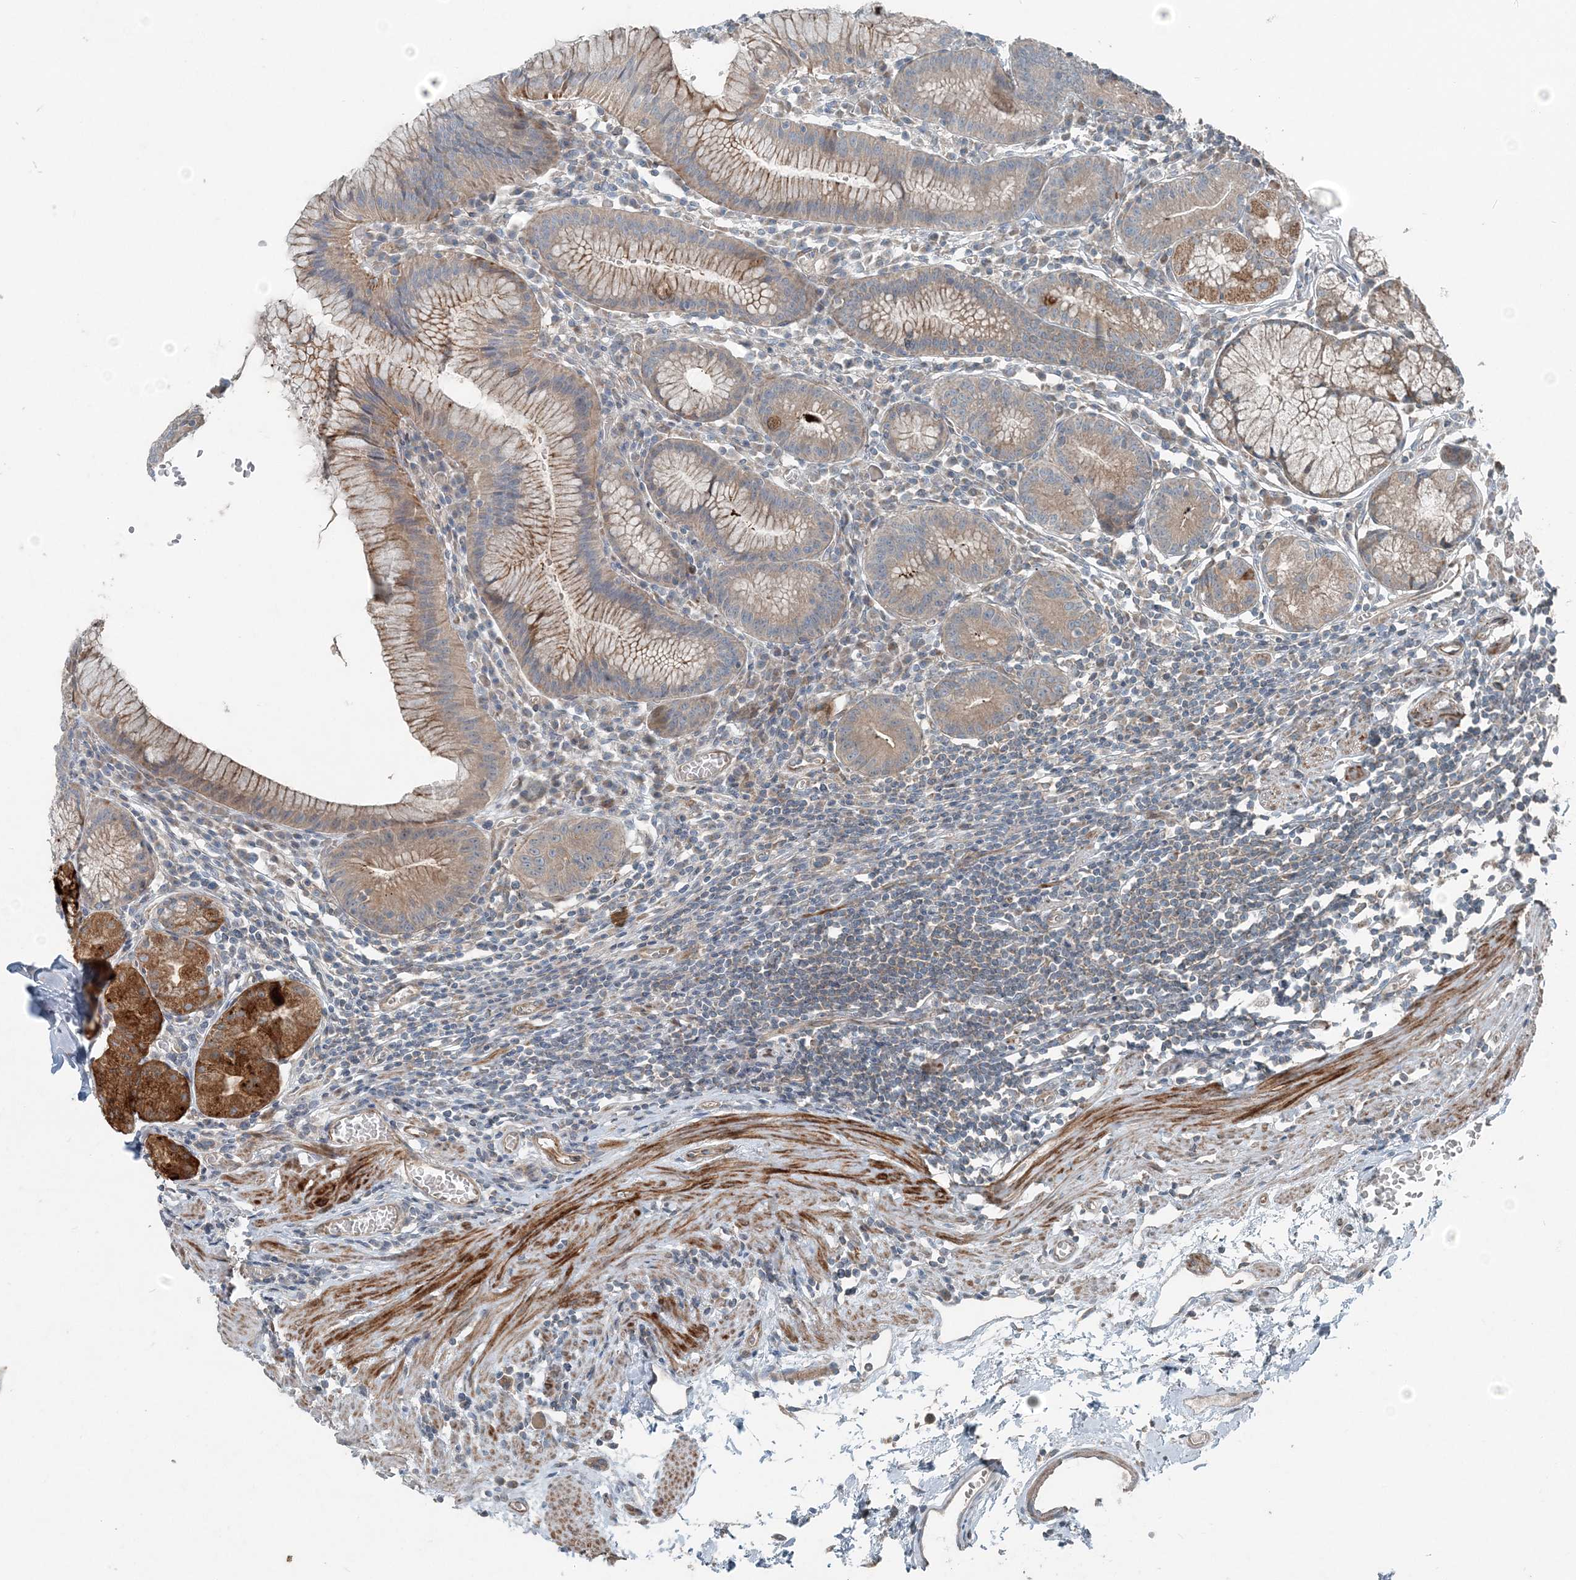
{"staining": {"intensity": "moderate", "quantity": ">75%", "location": "cytoplasmic/membranous"}, "tissue": "stomach", "cell_type": "Glandular cells", "image_type": "normal", "snomed": [{"axis": "morphology", "description": "Normal tissue, NOS"}, {"axis": "topography", "description": "Stomach"}], "caption": "This photomicrograph demonstrates IHC staining of benign stomach, with medium moderate cytoplasmic/membranous expression in about >75% of glandular cells.", "gene": "INTU", "patient": {"sex": "male", "age": 55}}